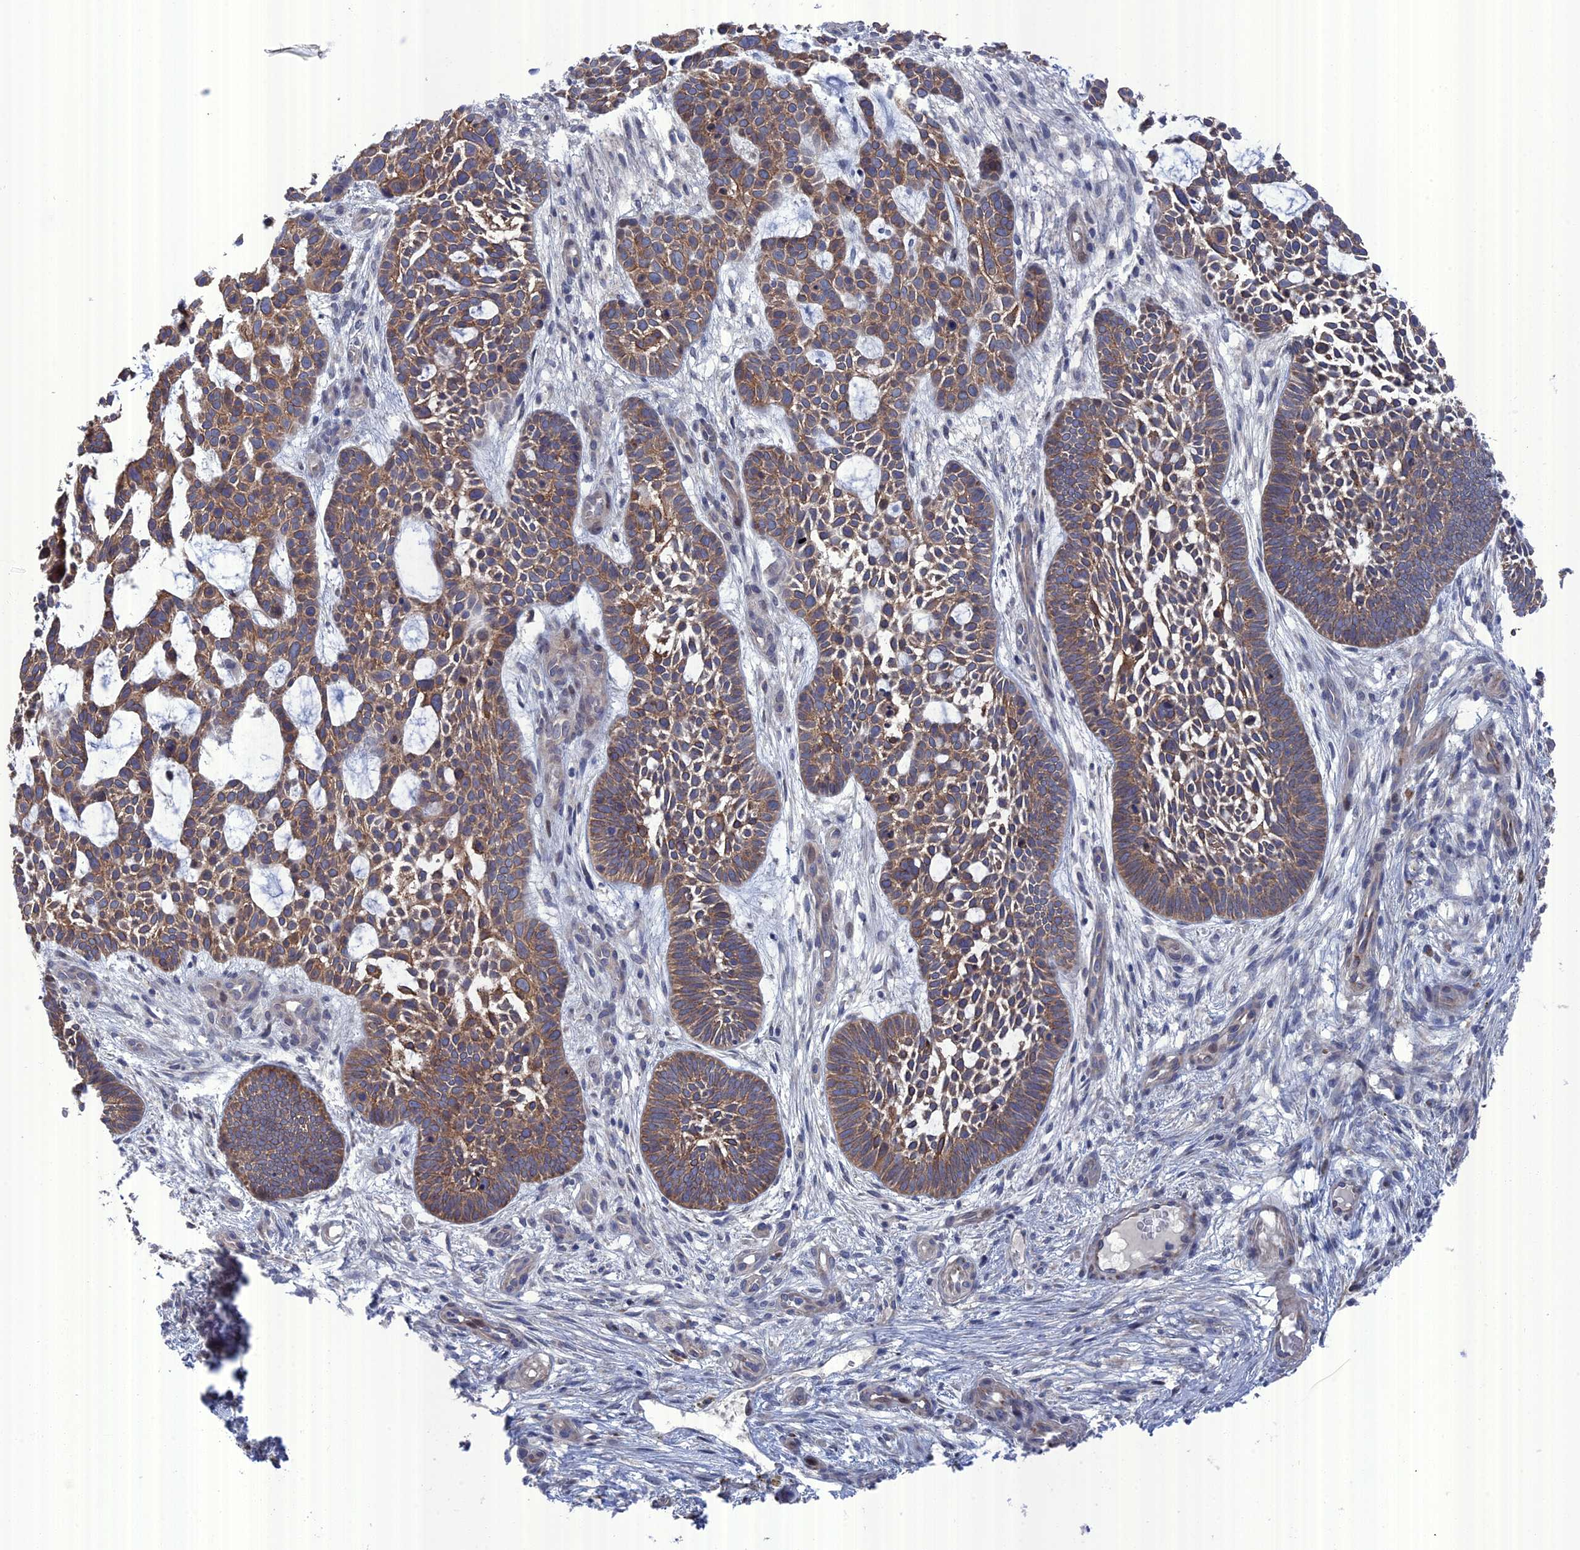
{"staining": {"intensity": "moderate", "quantity": ">75%", "location": "cytoplasmic/membranous"}, "tissue": "skin cancer", "cell_type": "Tumor cells", "image_type": "cancer", "snomed": [{"axis": "morphology", "description": "Basal cell carcinoma"}, {"axis": "topography", "description": "Skin"}], "caption": "A photomicrograph of human skin cancer (basal cell carcinoma) stained for a protein exhibits moderate cytoplasmic/membranous brown staining in tumor cells. The staining was performed using DAB to visualize the protein expression in brown, while the nuclei were stained in blue with hematoxylin (Magnification: 20x).", "gene": "TMEM161A", "patient": {"sex": "male", "age": 89}}